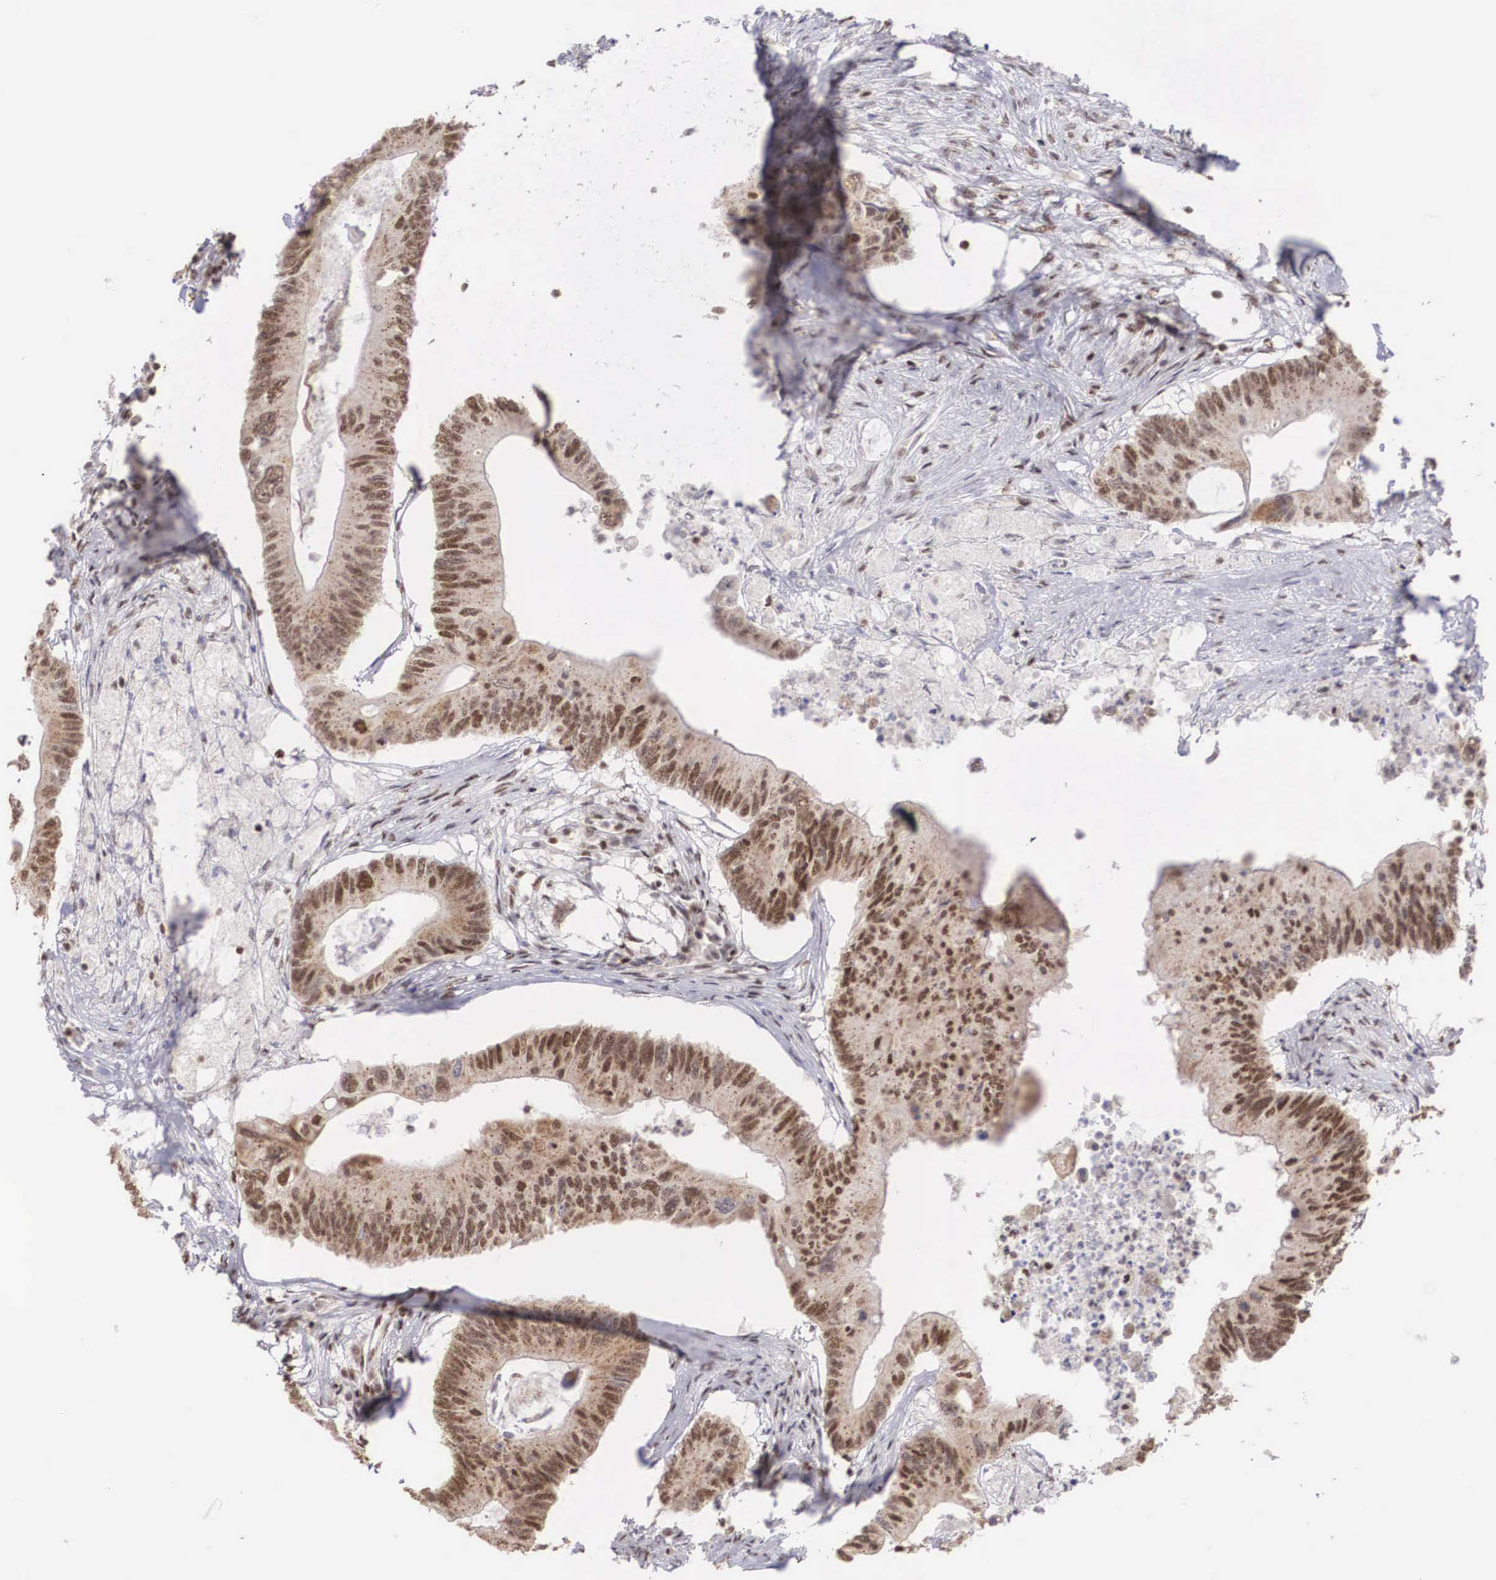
{"staining": {"intensity": "moderate", "quantity": ">75%", "location": "nuclear"}, "tissue": "colorectal cancer", "cell_type": "Tumor cells", "image_type": "cancer", "snomed": [{"axis": "morphology", "description": "Adenocarcinoma, NOS"}, {"axis": "topography", "description": "Colon"}], "caption": "The immunohistochemical stain labels moderate nuclear positivity in tumor cells of colorectal adenocarcinoma tissue.", "gene": "HTATSF1", "patient": {"sex": "male", "age": 65}}